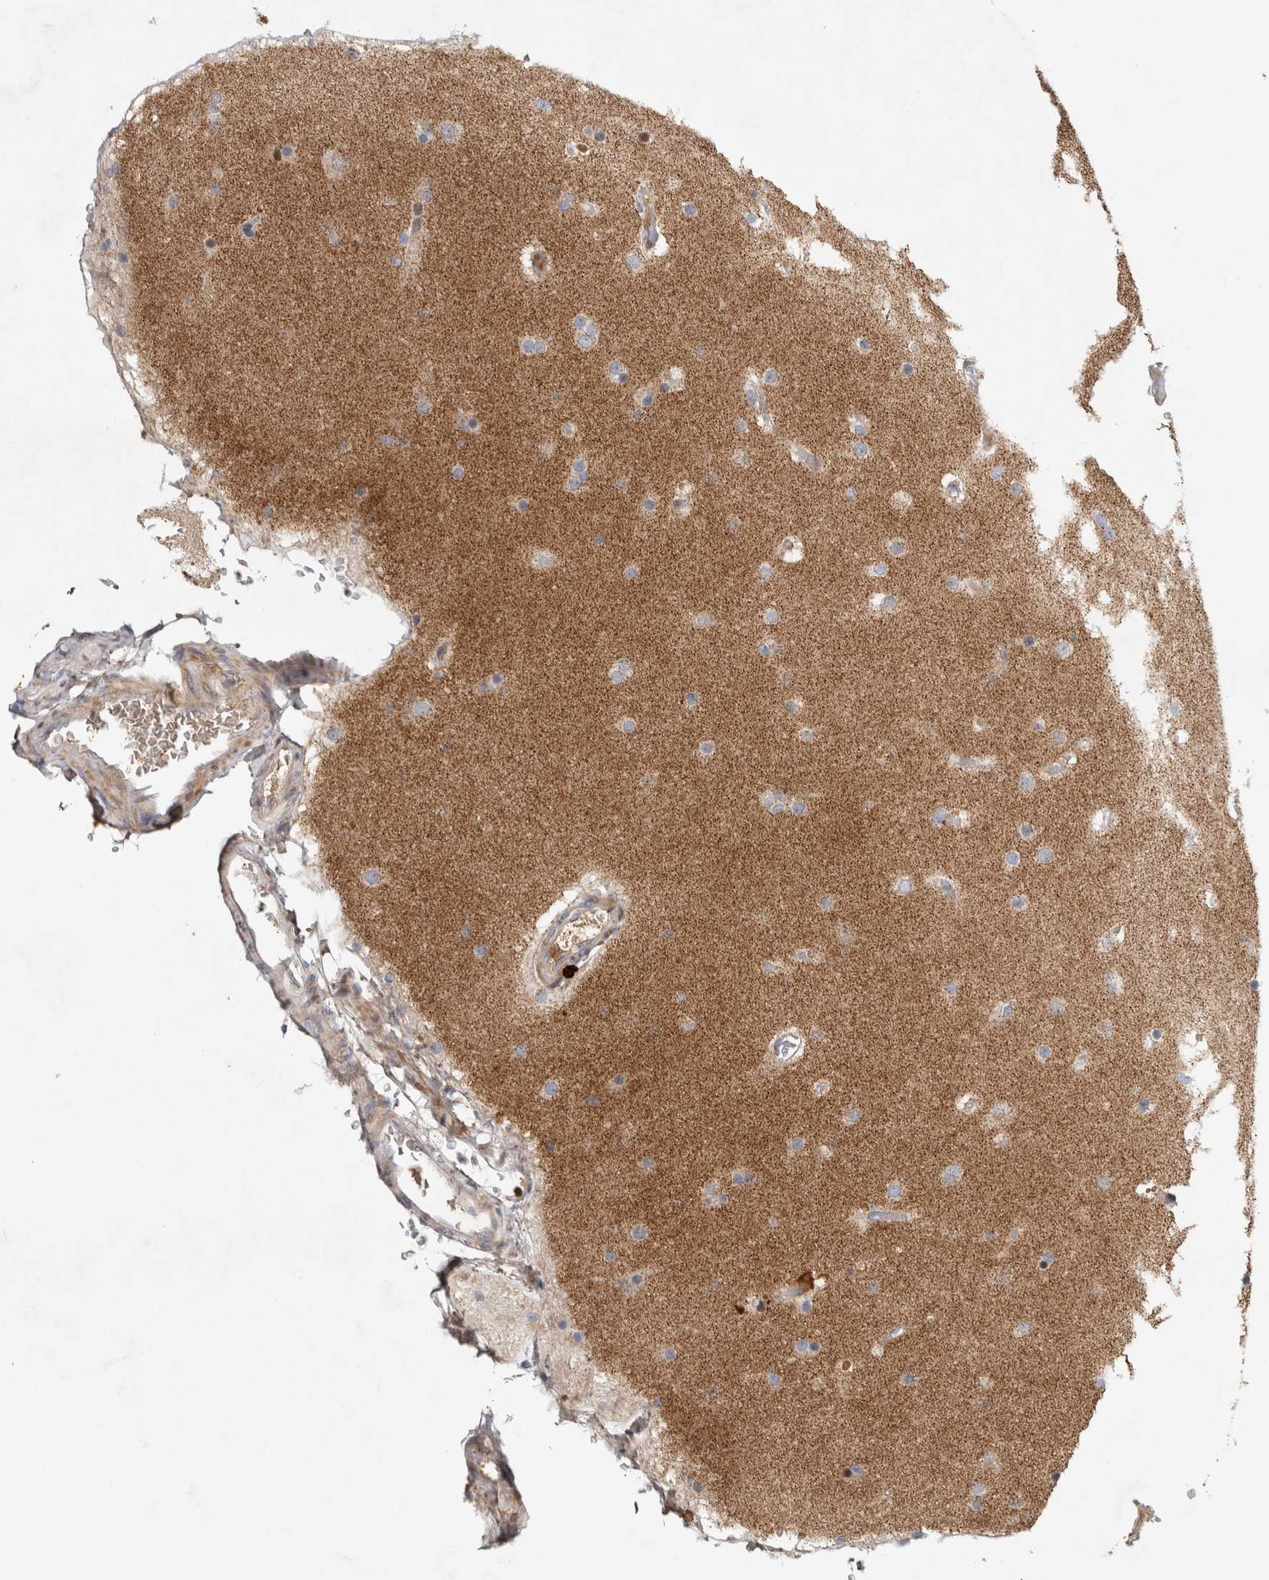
{"staining": {"intensity": "weak", "quantity": "25%-75%", "location": "cytoplasmic/membranous"}, "tissue": "glioma", "cell_type": "Tumor cells", "image_type": "cancer", "snomed": [{"axis": "morphology", "description": "Glioma, malignant, High grade"}, {"axis": "topography", "description": "Cerebral cortex"}], "caption": "Human malignant glioma (high-grade) stained for a protein (brown) shows weak cytoplasmic/membranous positive expression in about 25%-75% of tumor cells.", "gene": "RBM48", "patient": {"sex": "female", "age": 36}}